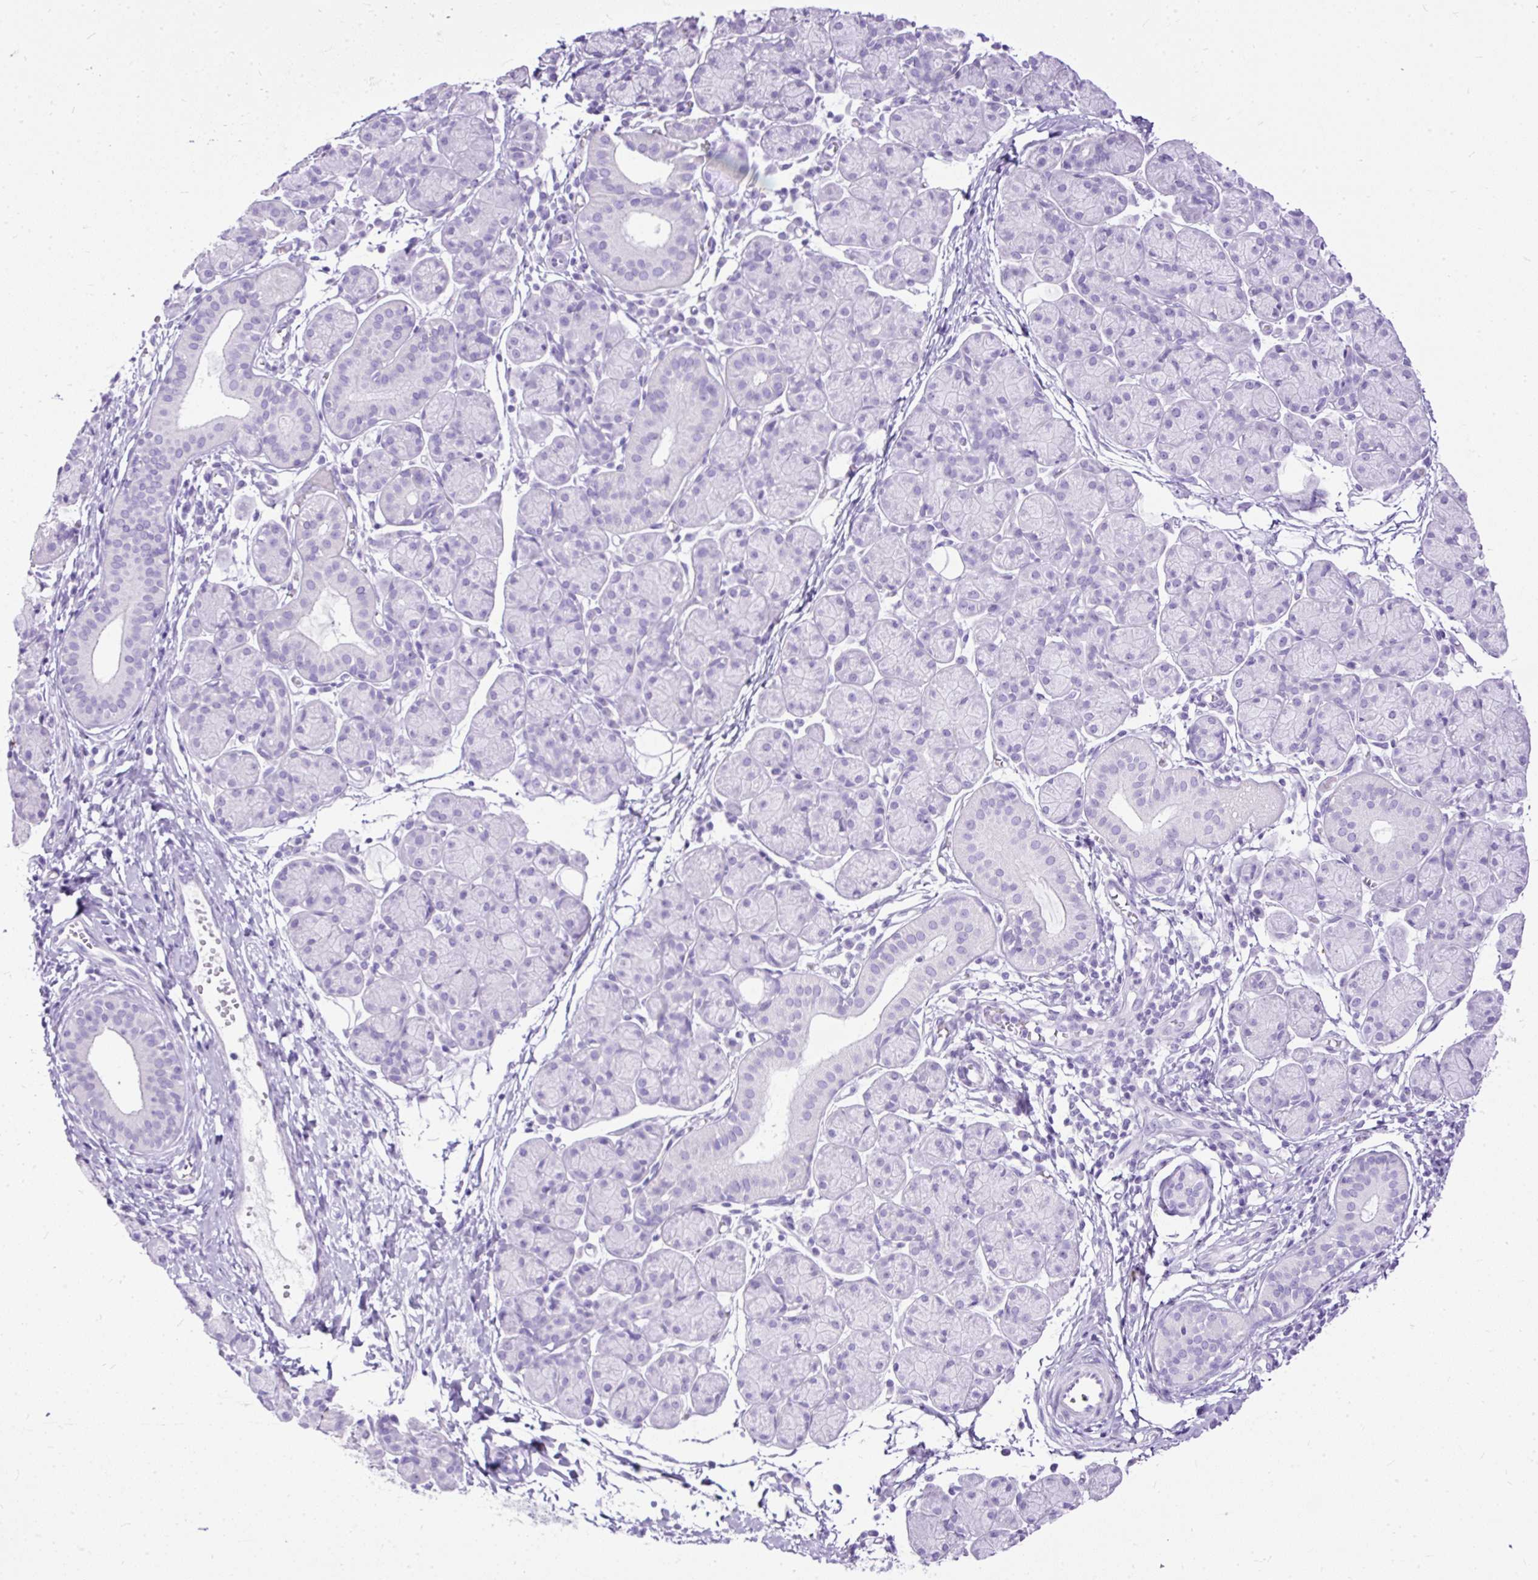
{"staining": {"intensity": "negative", "quantity": "none", "location": "none"}, "tissue": "salivary gland", "cell_type": "Glandular cells", "image_type": "normal", "snomed": [{"axis": "morphology", "description": "Normal tissue, NOS"}, {"axis": "morphology", "description": "Inflammation, NOS"}, {"axis": "topography", "description": "Lymph node"}, {"axis": "topography", "description": "Salivary gland"}], "caption": "Histopathology image shows no protein expression in glandular cells of benign salivary gland. (IHC, brightfield microscopy, high magnification).", "gene": "HEY1", "patient": {"sex": "male", "age": 3}}